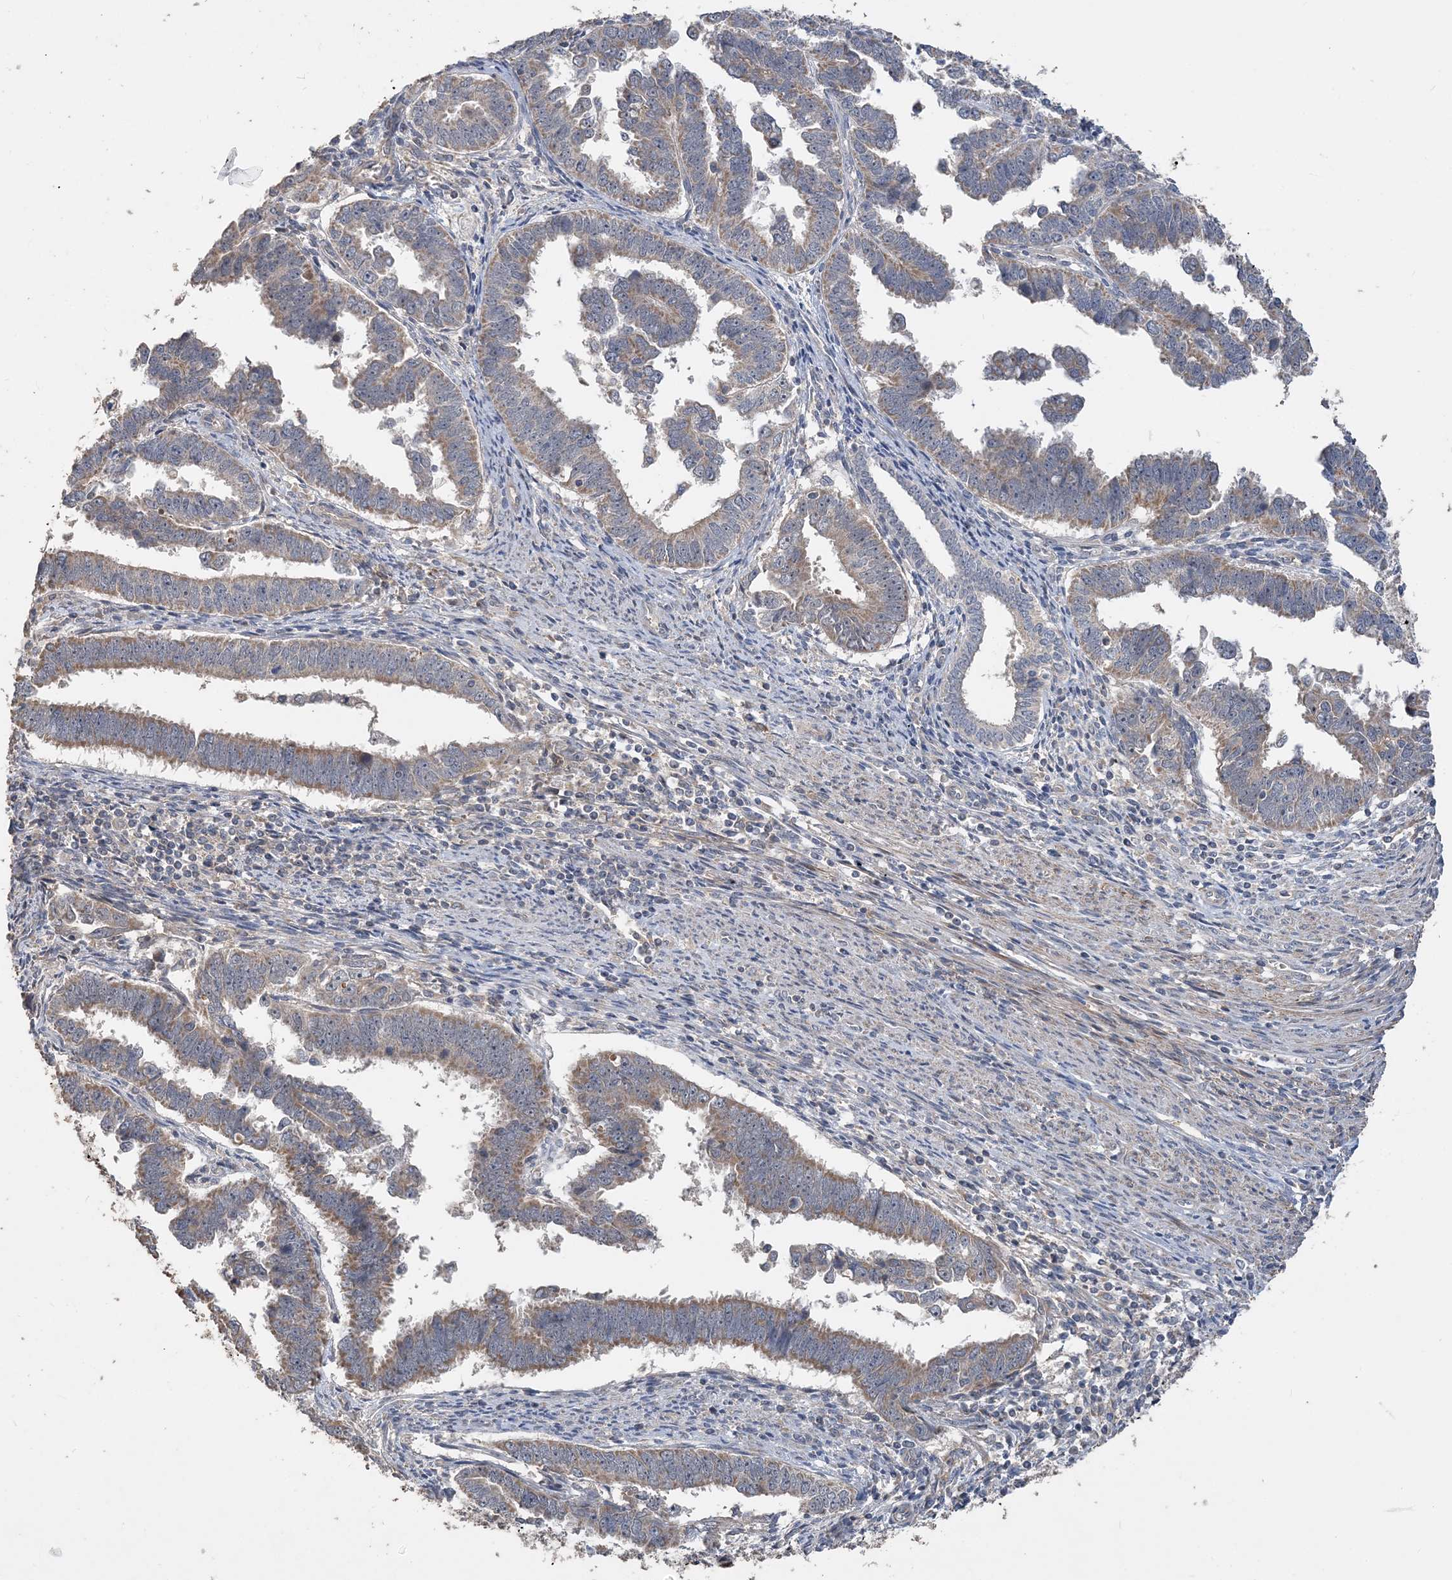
{"staining": {"intensity": "moderate", "quantity": "25%-75%", "location": "cytoplasmic/membranous"}, "tissue": "endometrial cancer", "cell_type": "Tumor cells", "image_type": "cancer", "snomed": [{"axis": "morphology", "description": "Adenocarcinoma, NOS"}, {"axis": "topography", "description": "Endometrium"}], "caption": "About 25%-75% of tumor cells in human endometrial adenocarcinoma exhibit moderate cytoplasmic/membranous protein staining as visualized by brown immunohistochemical staining.", "gene": "GRINA", "patient": {"sex": "female", "age": 75}}